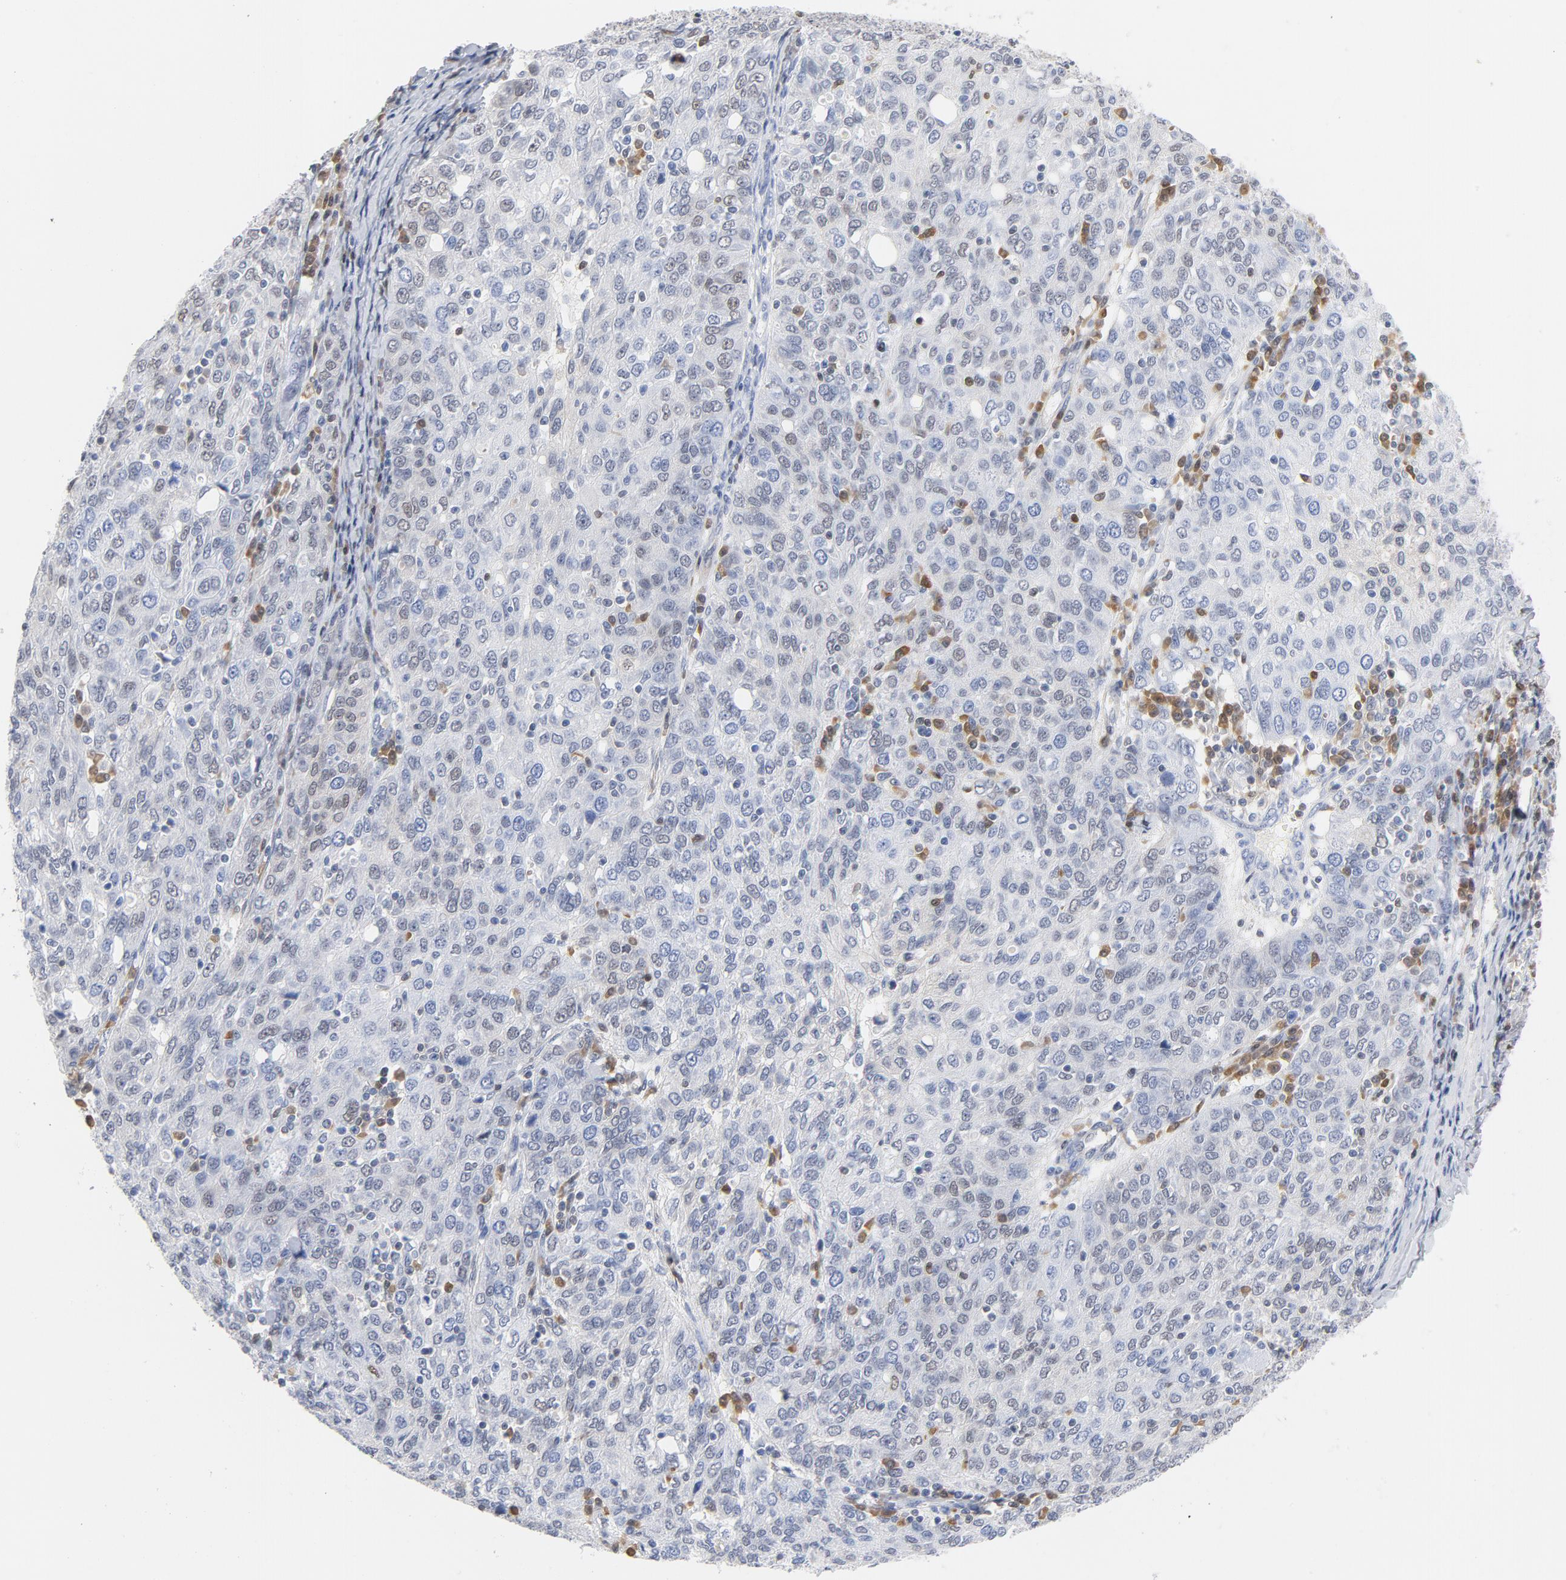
{"staining": {"intensity": "negative", "quantity": "none", "location": "none"}, "tissue": "ovarian cancer", "cell_type": "Tumor cells", "image_type": "cancer", "snomed": [{"axis": "morphology", "description": "Carcinoma, endometroid"}, {"axis": "topography", "description": "Ovary"}], "caption": "High magnification brightfield microscopy of ovarian cancer stained with DAB (3,3'-diaminobenzidine) (brown) and counterstained with hematoxylin (blue): tumor cells show no significant staining.", "gene": "CDKN1B", "patient": {"sex": "female", "age": 50}}